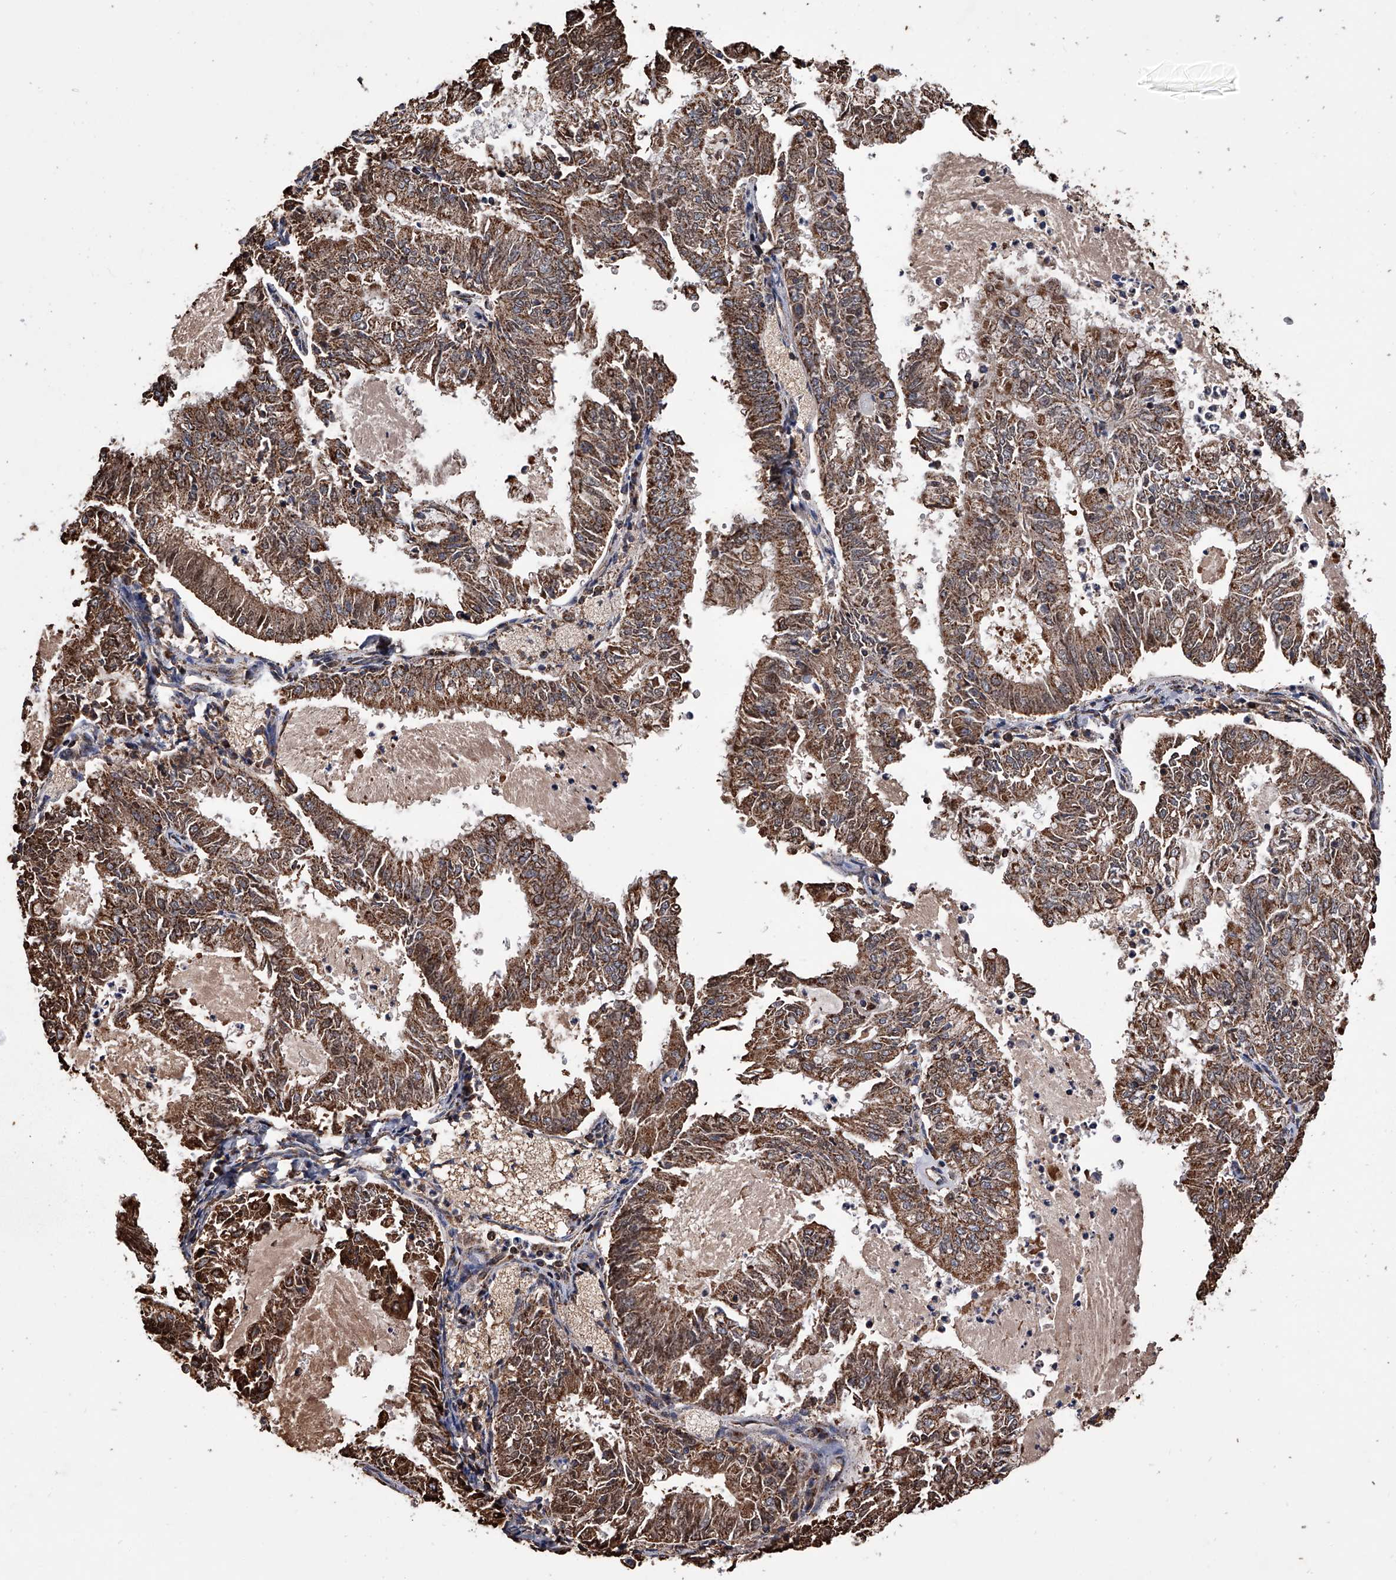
{"staining": {"intensity": "moderate", "quantity": ">75%", "location": "cytoplasmic/membranous"}, "tissue": "endometrial cancer", "cell_type": "Tumor cells", "image_type": "cancer", "snomed": [{"axis": "morphology", "description": "Adenocarcinoma, NOS"}, {"axis": "topography", "description": "Endometrium"}], "caption": "Immunohistochemistry (DAB (3,3'-diaminobenzidine)) staining of human adenocarcinoma (endometrial) shows moderate cytoplasmic/membranous protein staining in approximately >75% of tumor cells.", "gene": "SMPDL3A", "patient": {"sex": "female", "age": 57}}